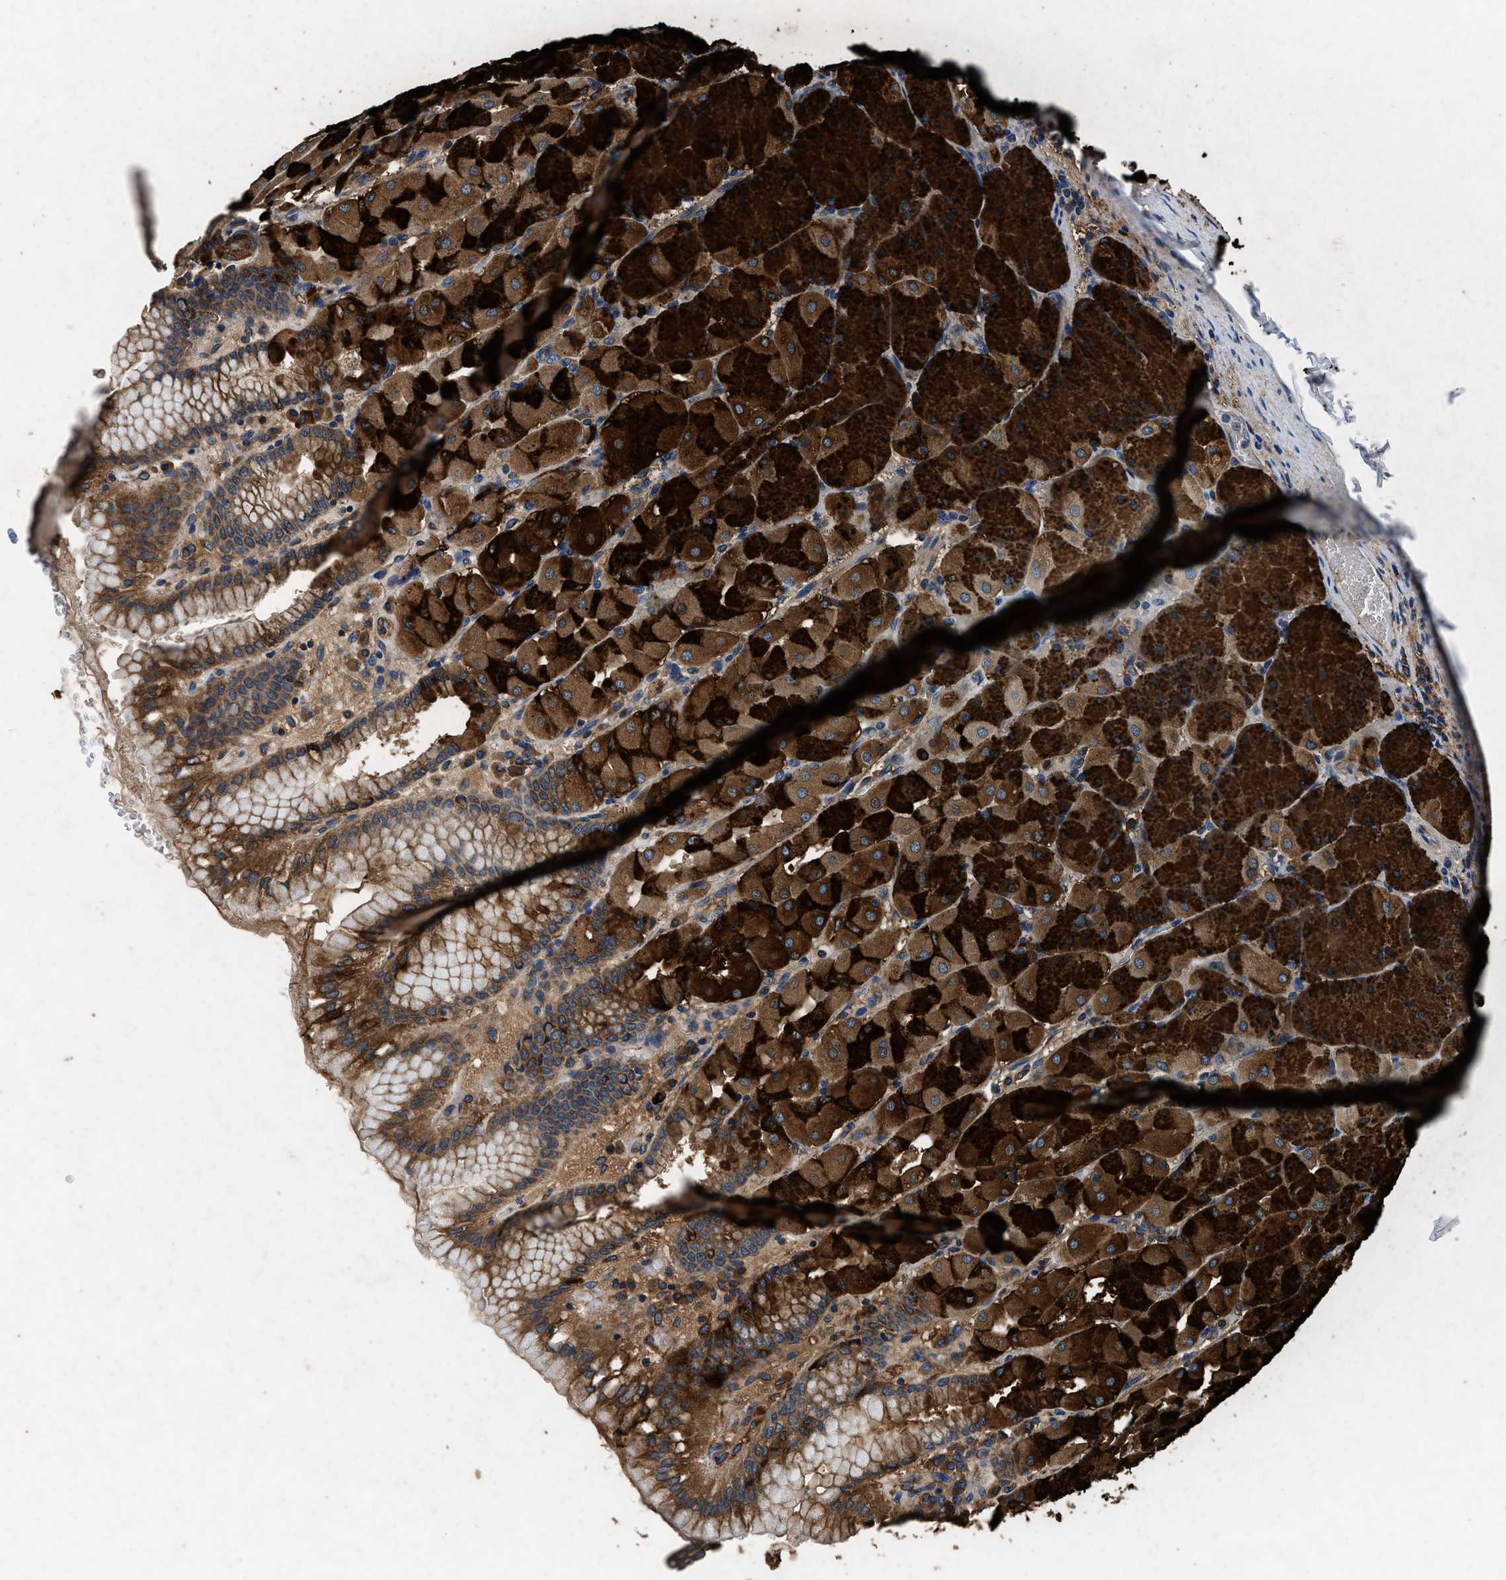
{"staining": {"intensity": "strong", "quantity": ">75%", "location": "cytoplasmic/membranous"}, "tissue": "stomach", "cell_type": "Glandular cells", "image_type": "normal", "snomed": [{"axis": "morphology", "description": "Normal tissue, NOS"}, {"axis": "topography", "description": "Stomach, upper"}], "caption": "Unremarkable stomach was stained to show a protein in brown. There is high levels of strong cytoplasmic/membranous positivity in approximately >75% of glandular cells. The protein is shown in brown color, while the nuclei are stained blue.", "gene": "DHRS7B", "patient": {"sex": "female", "age": 56}}